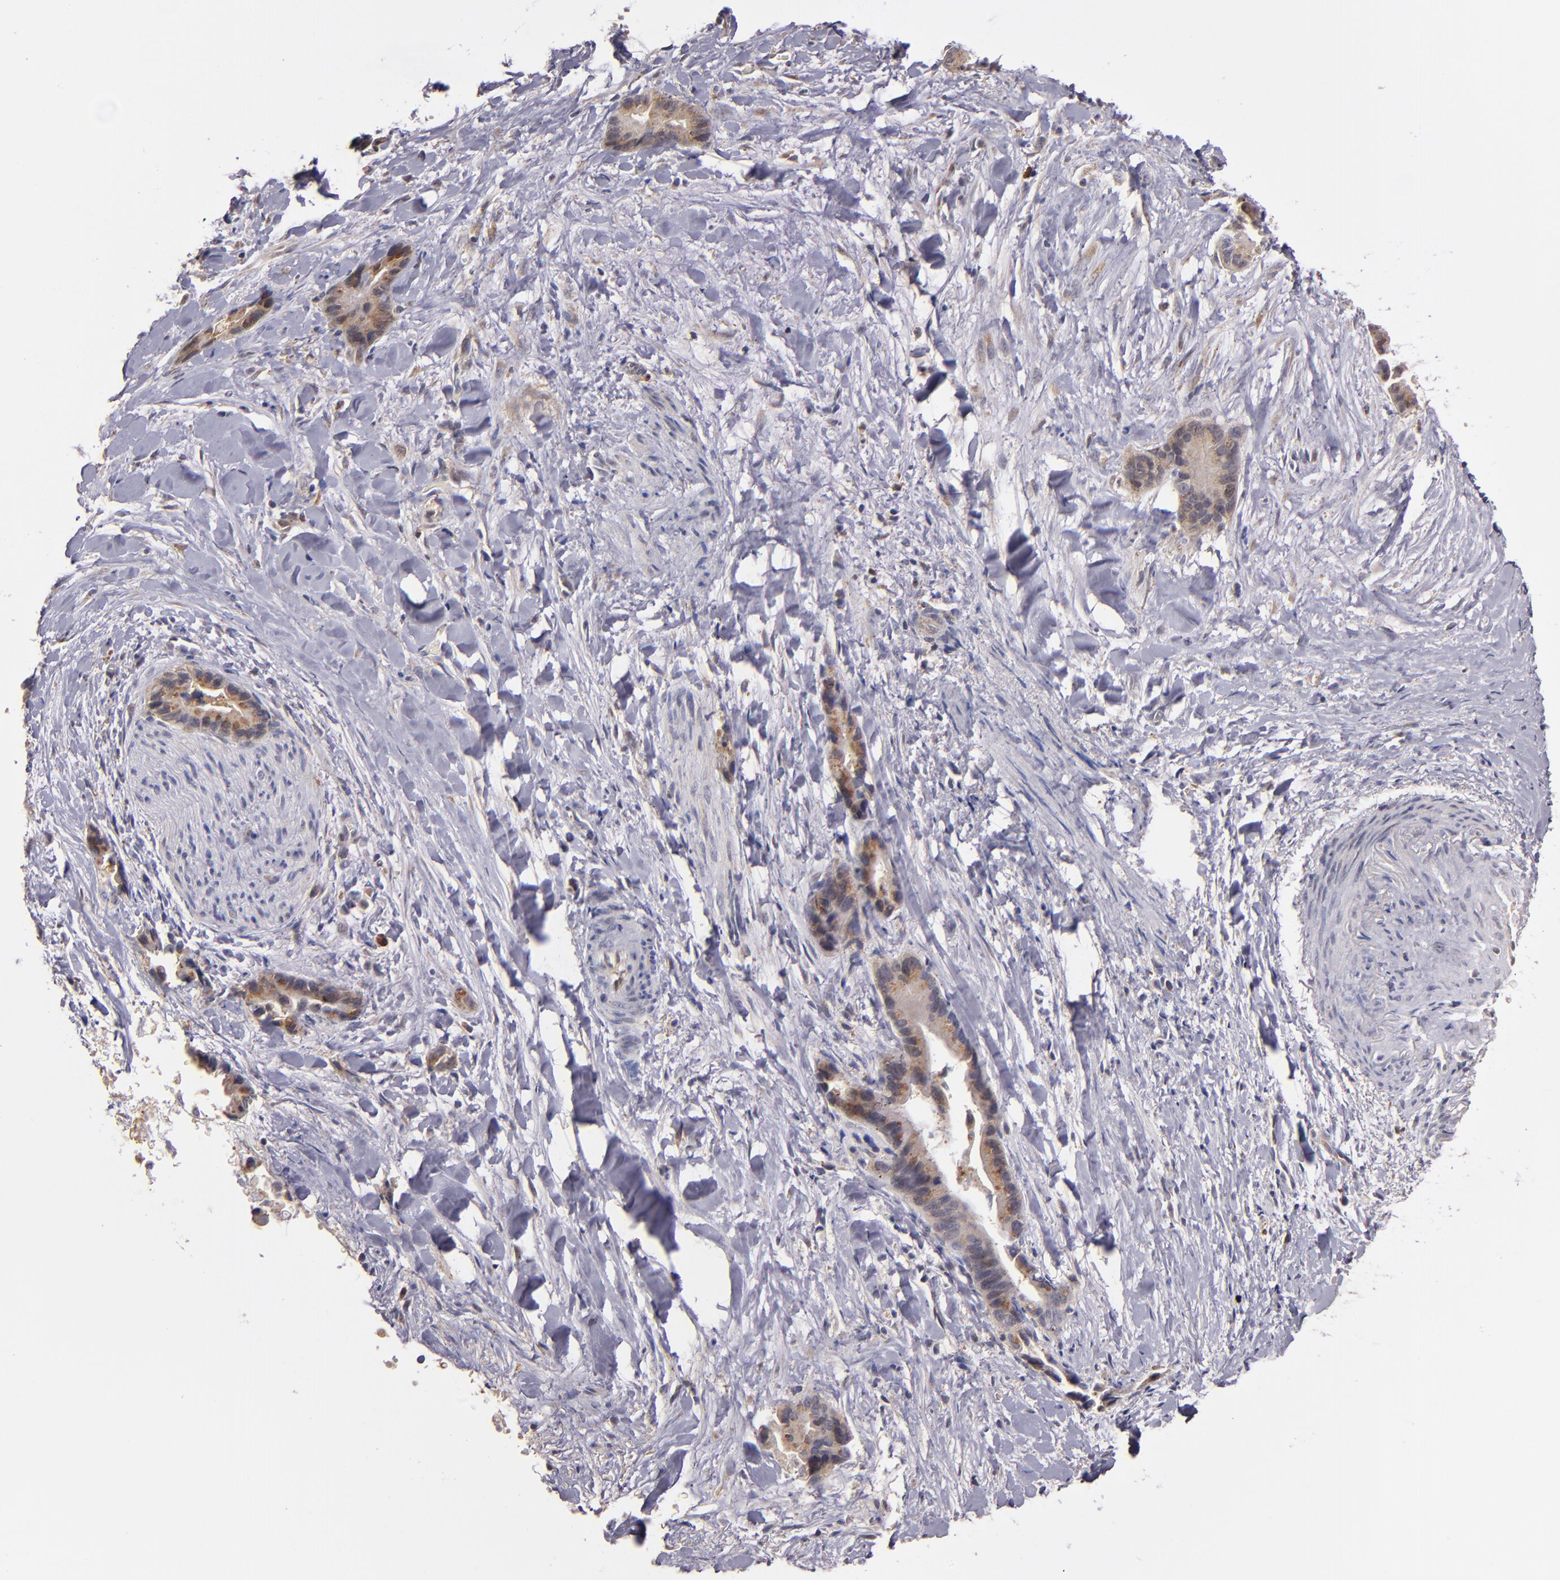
{"staining": {"intensity": "weak", "quantity": ">75%", "location": "cytoplasmic/membranous"}, "tissue": "liver cancer", "cell_type": "Tumor cells", "image_type": "cancer", "snomed": [{"axis": "morphology", "description": "Cholangiocarcinoma"}, {"axis": "topography", "description": "Liver"}], "caption": "The micrograph displays staining of cholangiocarcinoma (liver), revealing weak cytoplasmic/membranous protein expression (brown color) within tumor cells.", "gene": "IFIH1", "patient": {"sex": "female", "age": 55}}